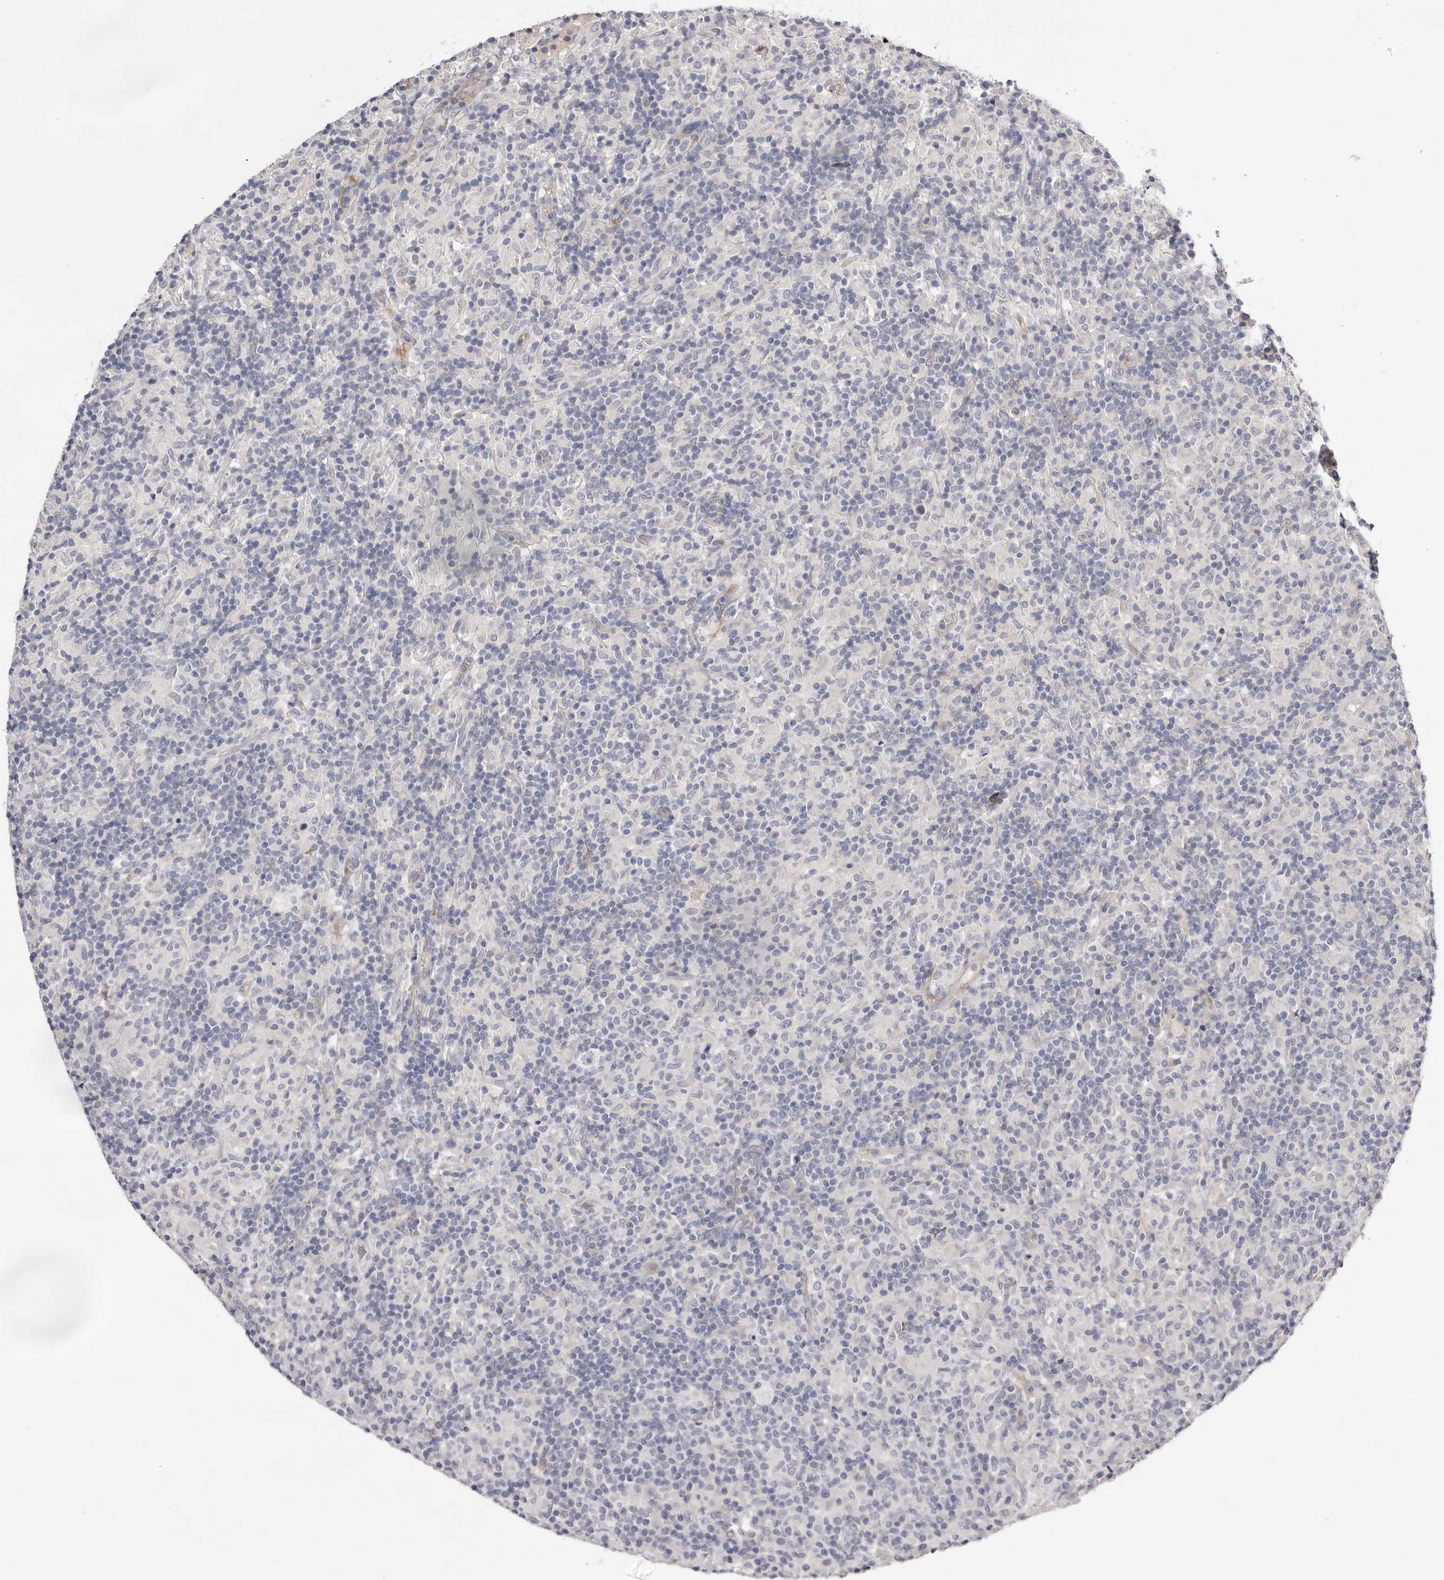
{"staining": {"intensity": "negative", "quantity": "none", "location": "none"}, "tissue": "lymphoma", "cell_type": "Tumor cells", "image_type": "cancer", "snomed": [{"axis": "morphology", "description": "Hodgkin's disease, NOS"}, {"axis": "topography", "description": "Lymph node"}], "caption": "Tumor cells show no significant protein expression in lymphoma.", "gene": "USH1C", "patient": {"sex": "male", "age": 70}}